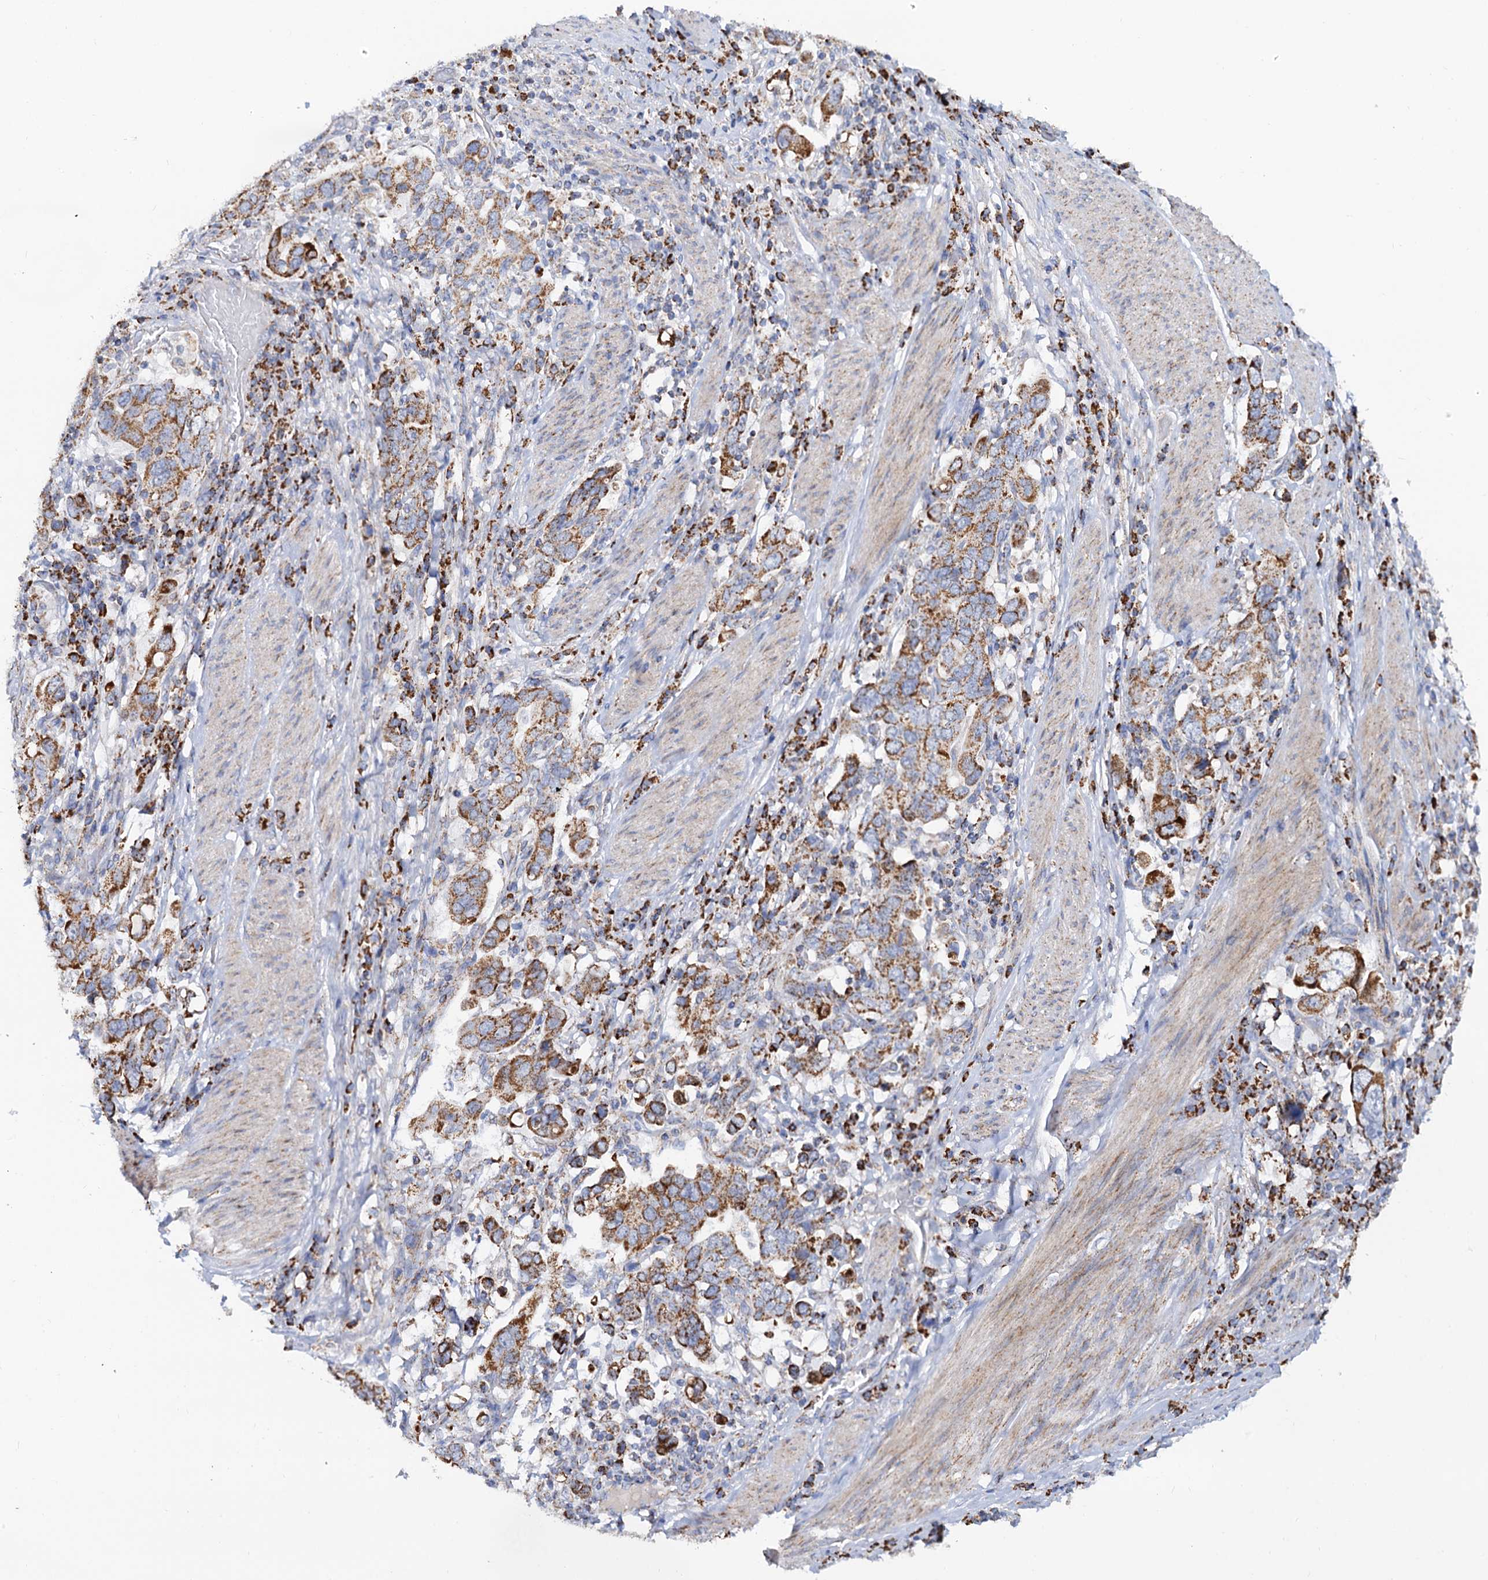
{"staining": {"intensity": "moderate", "quantity": ">75%", "location": "cytoplasmic/membranous"}, "tissue": "stomach cancer", "cell_type": "Tumor cells", "image_type": "cancer", "snomed": [{"axis": "morphology", "description": "Adenocarcinoma, NOS"}, {"axis": "topography", "description": "Stomach, upper"}], "caption": "This image demonstrates IHC staining of human stomach cancer (adenocarcinoma), with medium moderate cytoplasmic/membranous positivity in about >75% of tumor cells.", "gene": "C2CD3", "patient": {"sex": "male", "age": 62}}